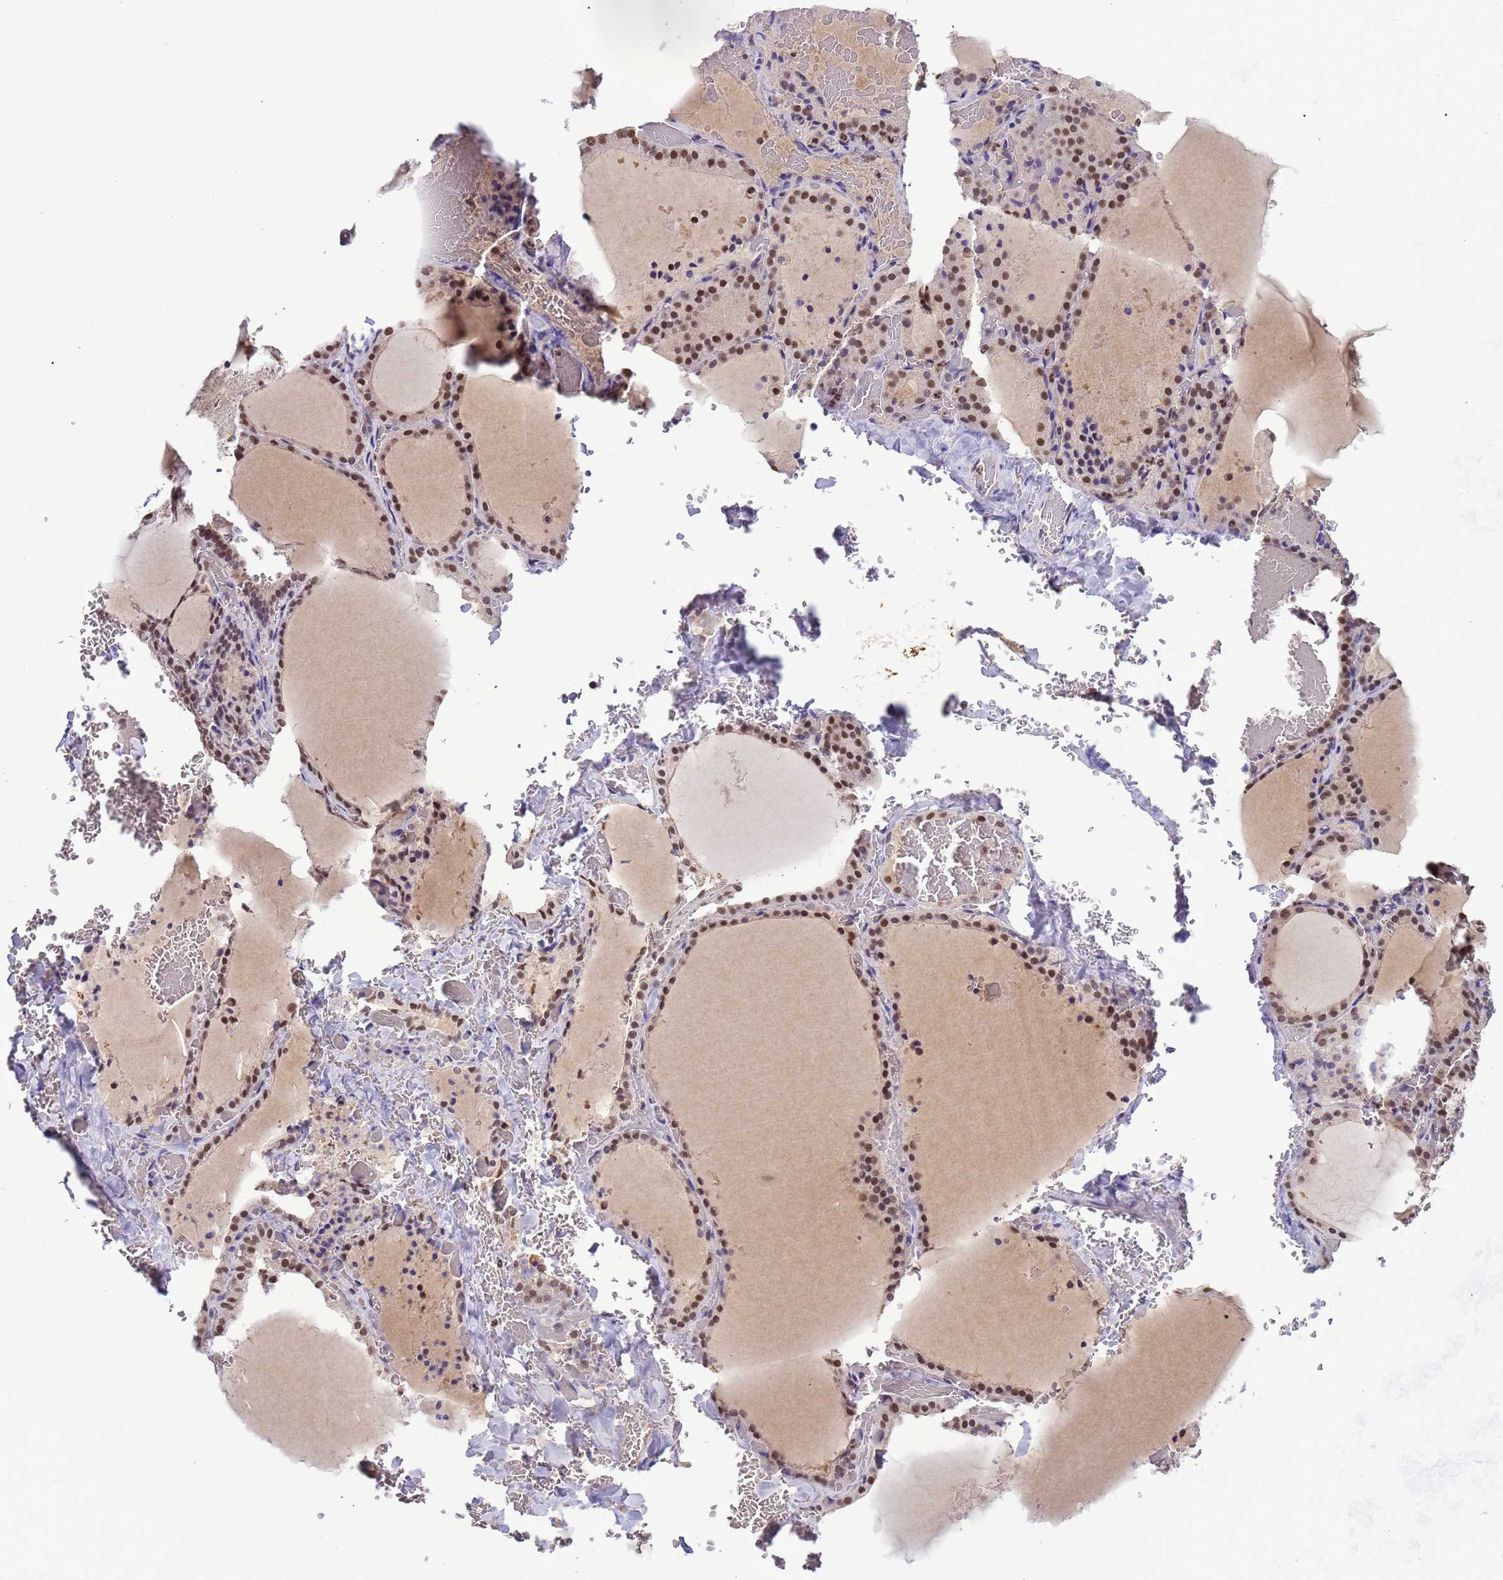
{"staining": {"intensity": "moderate", "quantity": ">75%", "location": "cytoplasmic/membranous,nuclear"}, "tissue": "thyroid gland", "cell_type": "Glandular cells", "image_type": "normal", "snomed": [{"axis": "morphology", "description": "Normal tissue, NOS"}, {"axis": "topography", "description": "Thyroid gland"}], "caption": "Immunohistochemical staining of normal thyroid gland reveals >75% levels of moderate cytoplasmic/membranous,nuclear protein positivity in about >75% of glandular cells.", "gene": "CD53", "patient": {"sex": "female", "age": 39}}